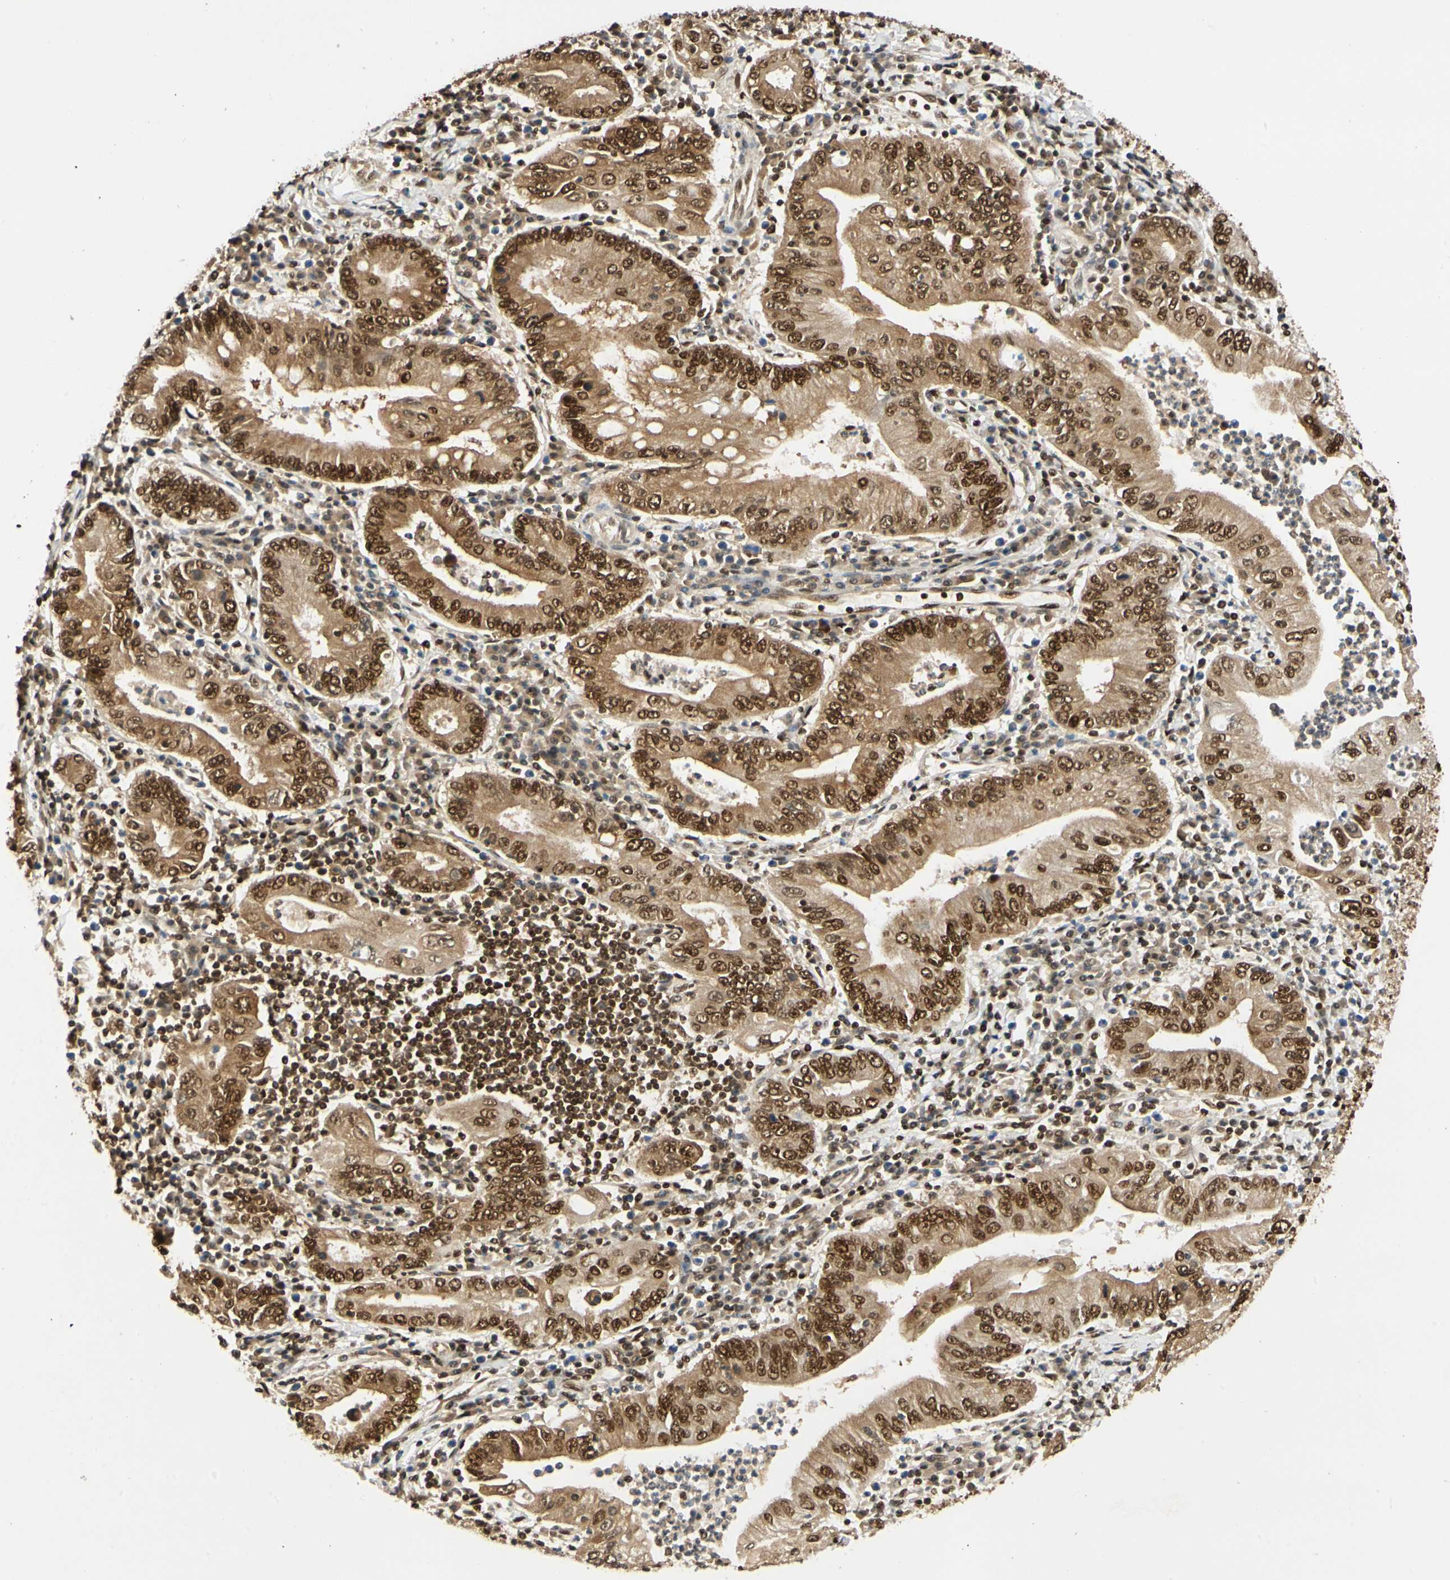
{"staining": {"intensity": "strong", "quantity": ">75%", "location": "cytoplasmic/membranous,nuclear"}, "tissue": "stomach cancer", "cell_type": "Tumor cells", "image_type": "cancer", "snomed": [{"axis": "morphology", "description": "Normal tissue, NOS"}, {"axis": "morphology", "description": "Adenocarcinoma, NOS"}, {"axis": "topography", "description": "Esophagus"}, {"axis": "topography", "description": "Stomach, upper"}, {"axis": "topography", "description": "Peripheral nerve tissue"}], "caption": "Strong cytoplasmic/membranous and nuclear protein expression is appreciated in approximately >75% of tumor cells in adenocarcinoma (stomach).", "gene": "CDK12", "patient": {"sex": "male", "age": 62}}